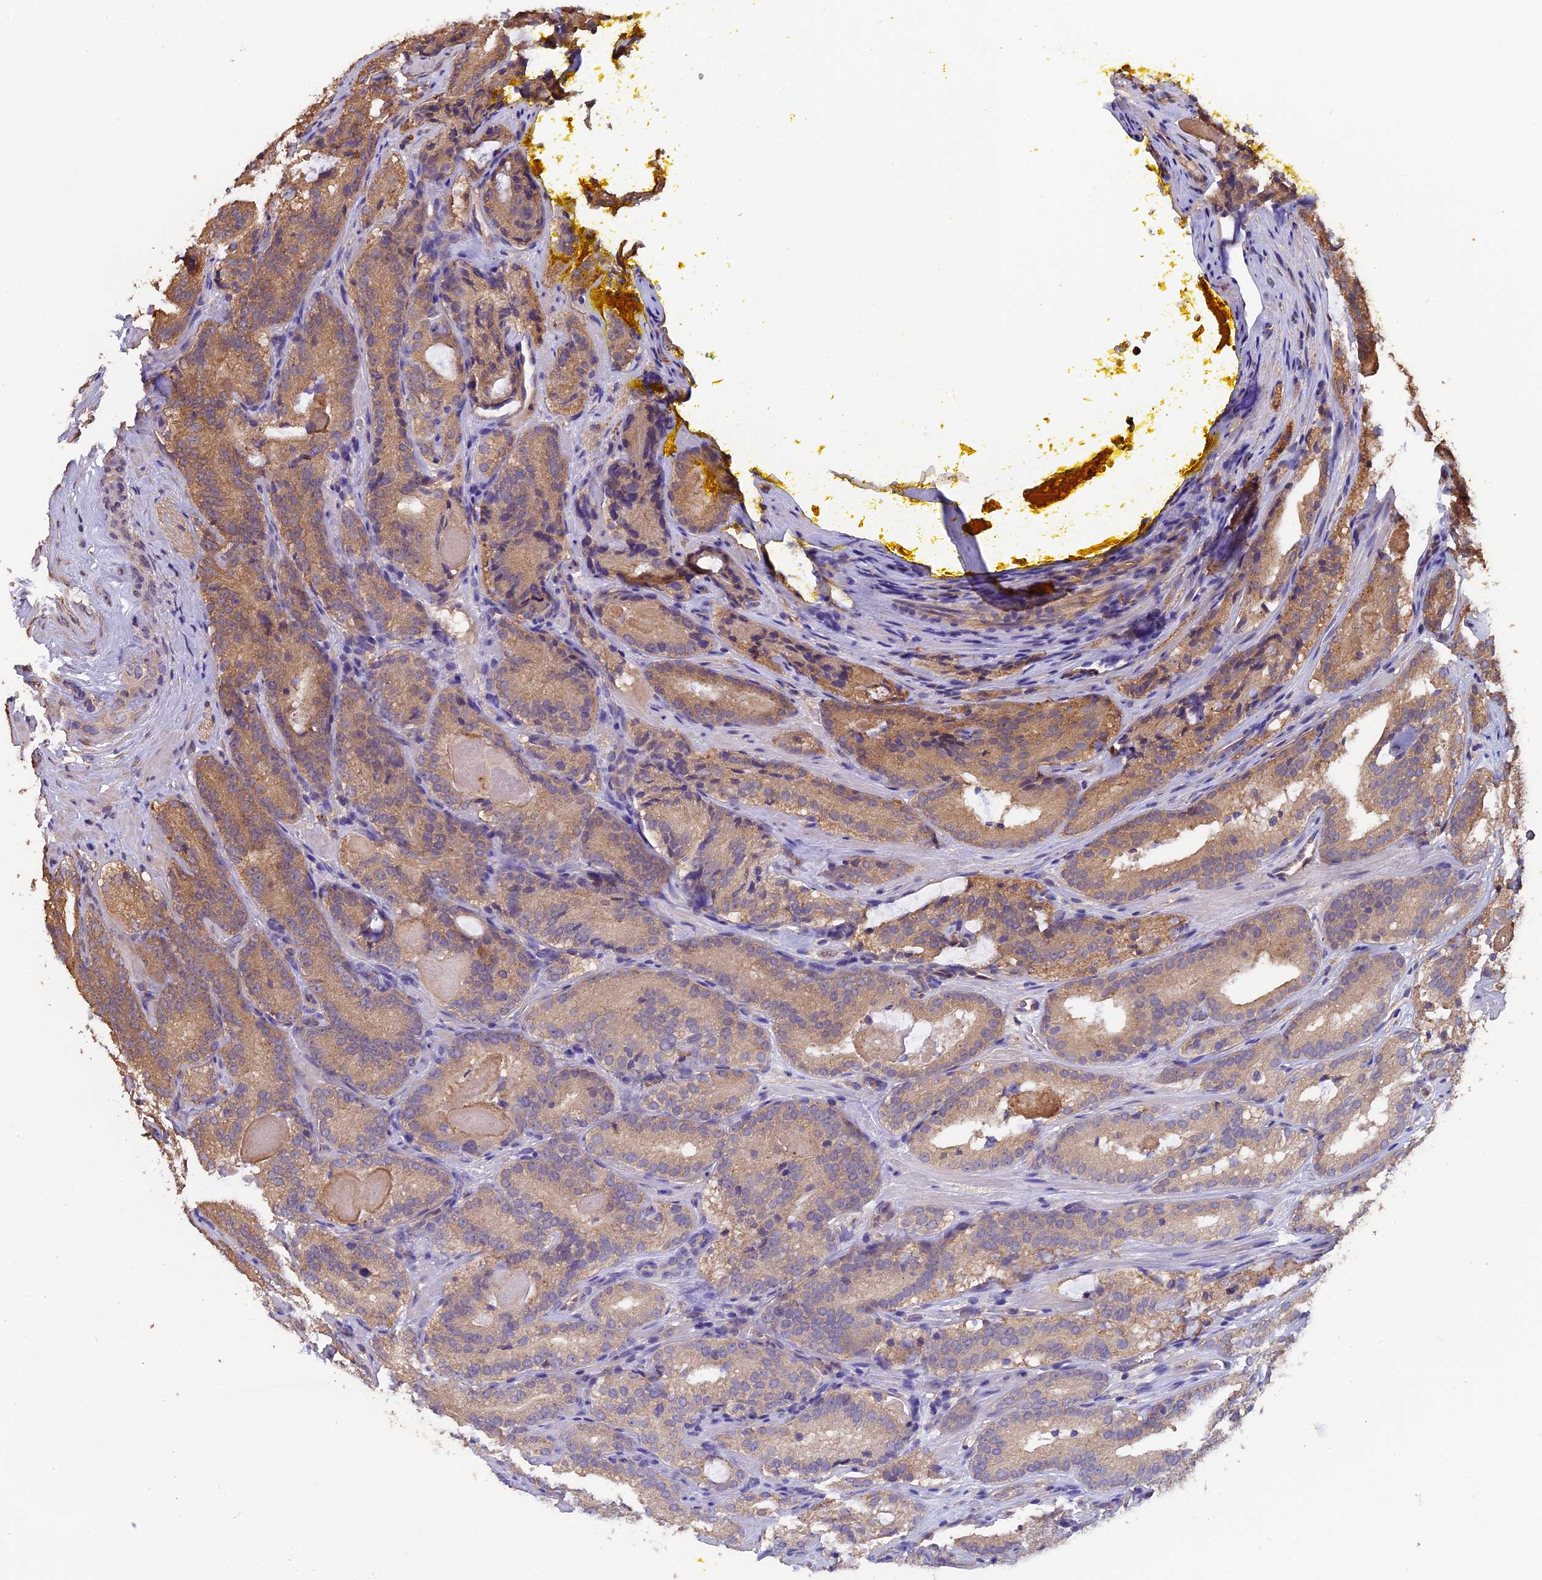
{"staining": {"intensity": "moderate", "quantity": ">75%", "location": "cytoplasmic/membranous"}, "tissue": "prostate cancer", "cell_type": "Tumor cells", "image_type": "cancer", "snomed": [{"axis": "morphology", "description": "Adenocarcinoma, High grade"}, {"axis": "topography", "description": "Prostate"}], "caption": "Moderate cytoplasmic/membranous positivity is present in about >75% of tumor cells in prostate cancer (adenocarcinoma (high-grade)).", "gene": "CHMP2A", "patient": {"sex": "male", "age": 57}}